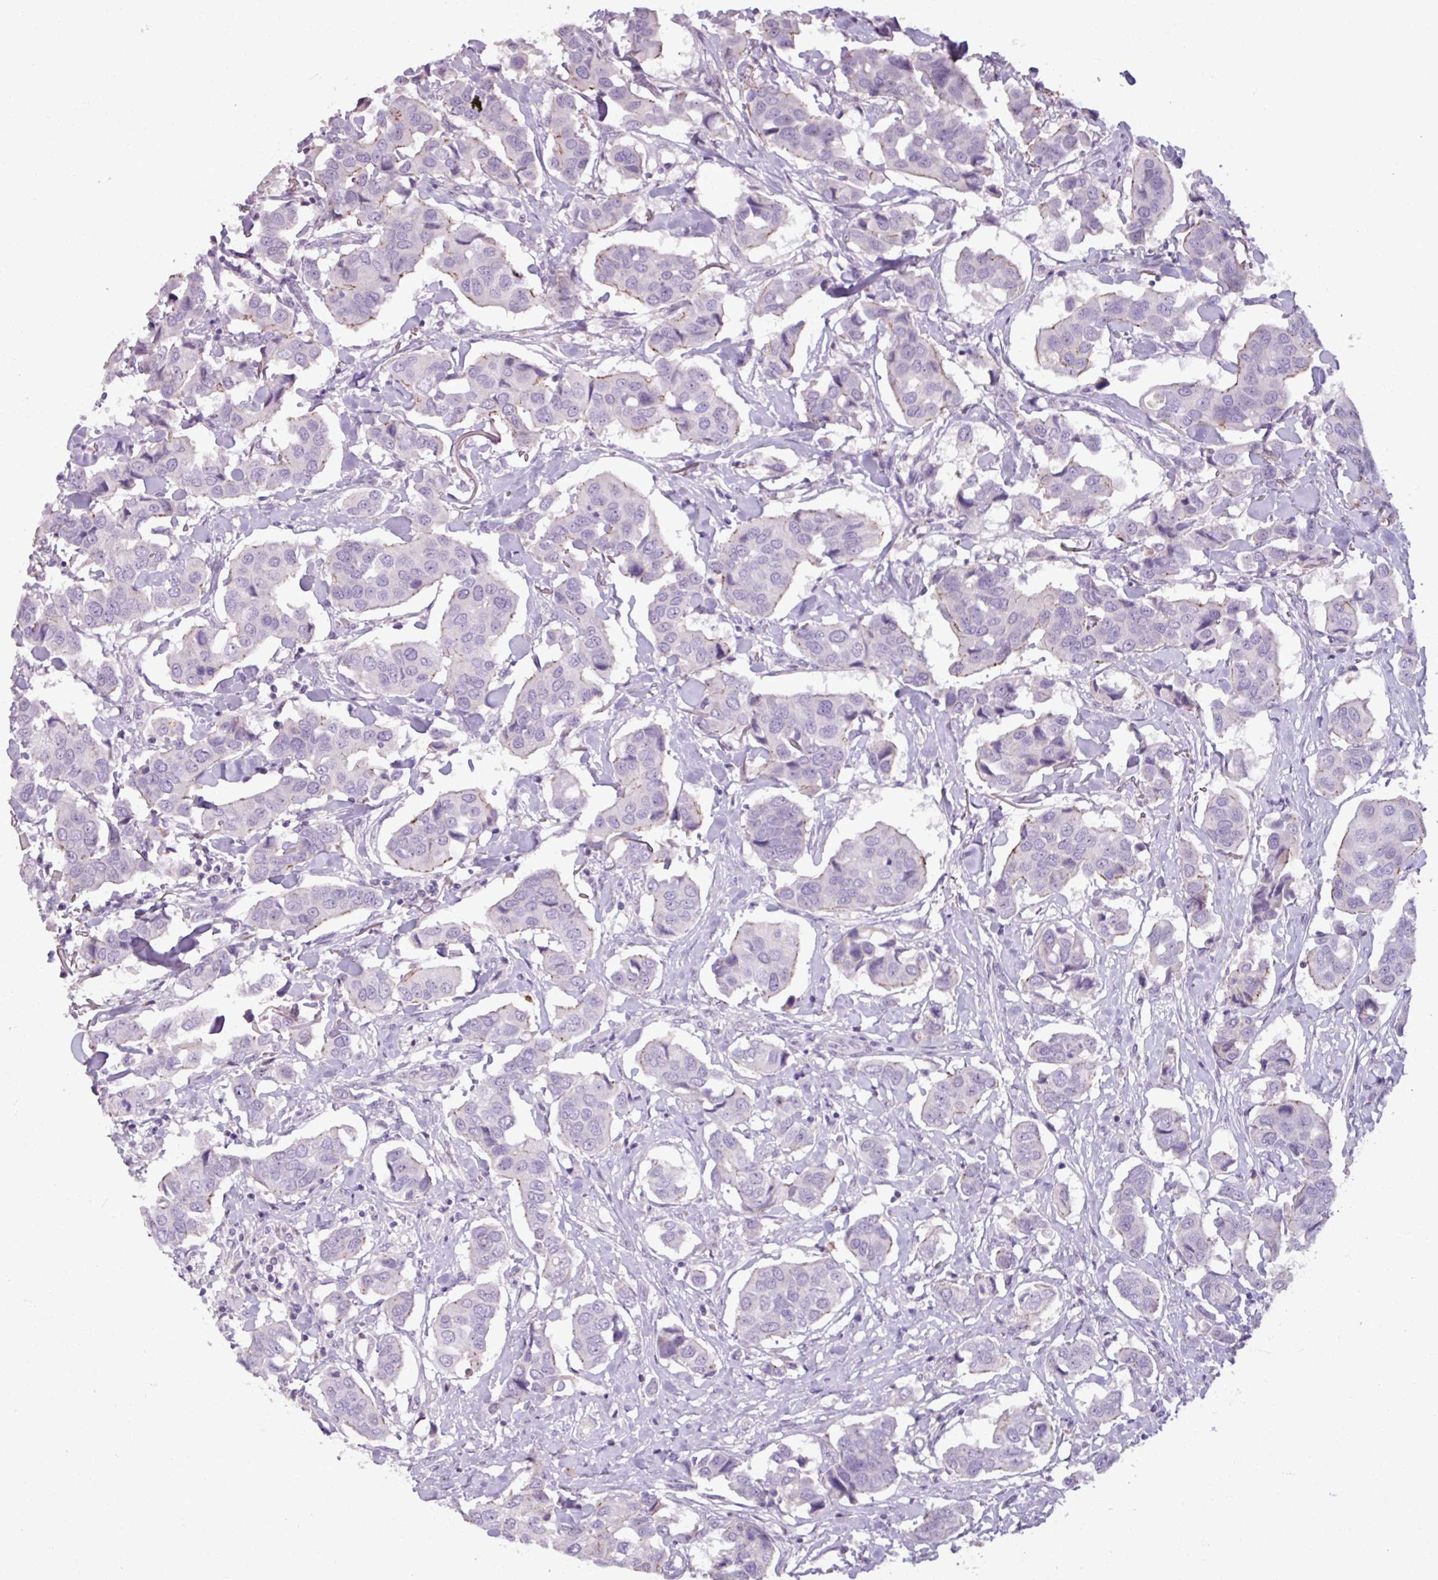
{"staining": {"intensity": "weak", "quantity": "<25%", "location": "cytoplasmic/membranous"}, "tissue": "breast cancer", "cell_type": "Tumor cells", "image_type": "cancer", "snomed": [{"axis": "morphology", "description": "Duct carcinoma"}, {"axis": "topography", "description": "Breast"}], "caption": "High power microscopy histopathology image of an IHC histopathology image of breast cancer (invasive ductal carcinoma), revealing no significant staining in tumor cells.", "gene": "PNMA6A", "patient": {"sex": "female", "age": 80}}